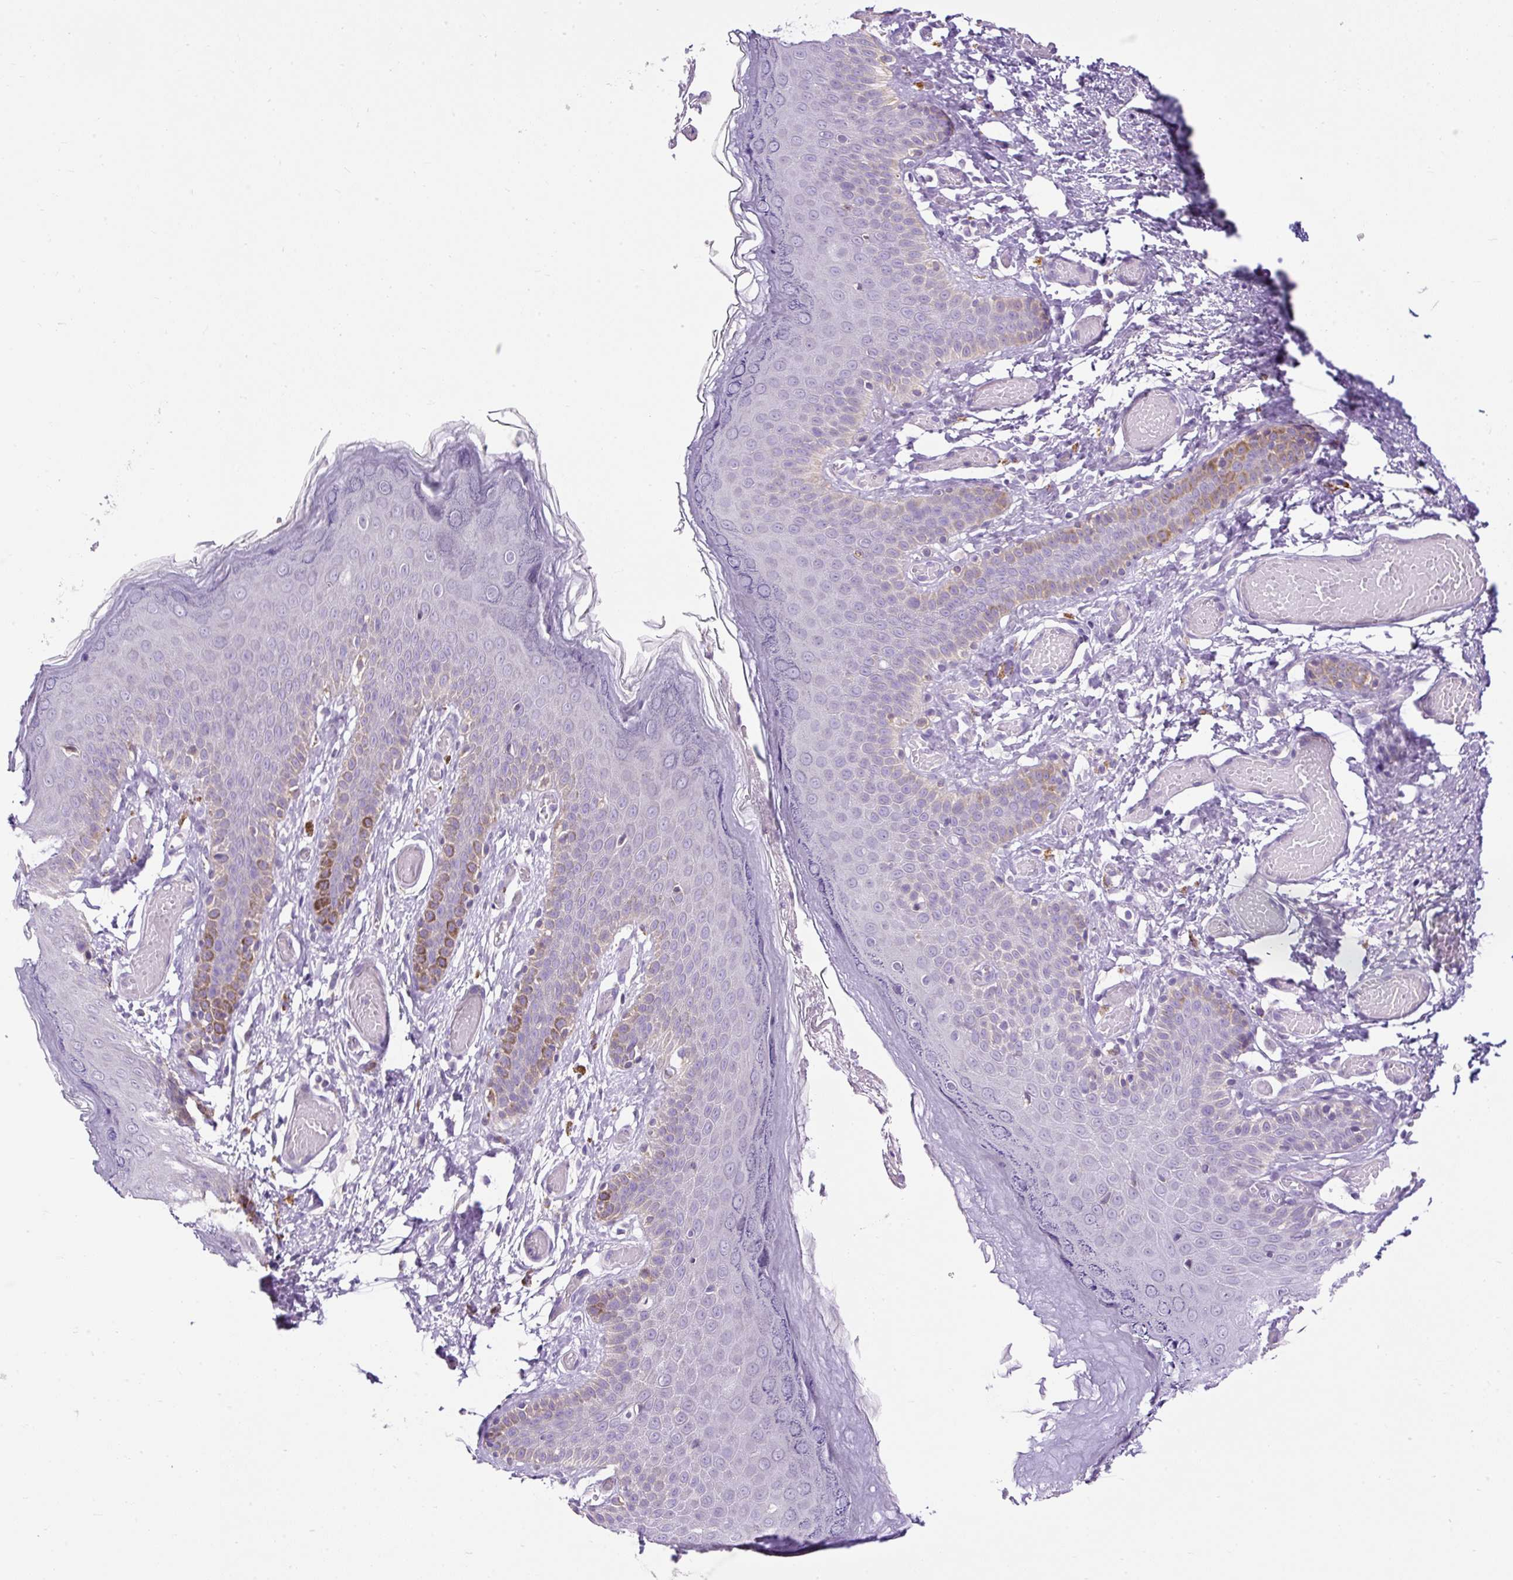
{"staining": {"intensity": "moderate", "quantity": "<25%", "location": "cytoplasmic/membranous"}, "tissue": "skin", "cell_type": "Epidermal cells", "image_type": "normal", "snomed": [{"axis": "morphology", "description": "Normal tissue, NOS"}, {"axis": "topography", "description": "Anal"}], "caption": "Protein analysis of unremarkable skin shows moderate cytoplasmic/membranous expression in approximately <25% of epidermal cells.", "gene": "FMC1", "patient": {"sex": "female", "age": 40}}